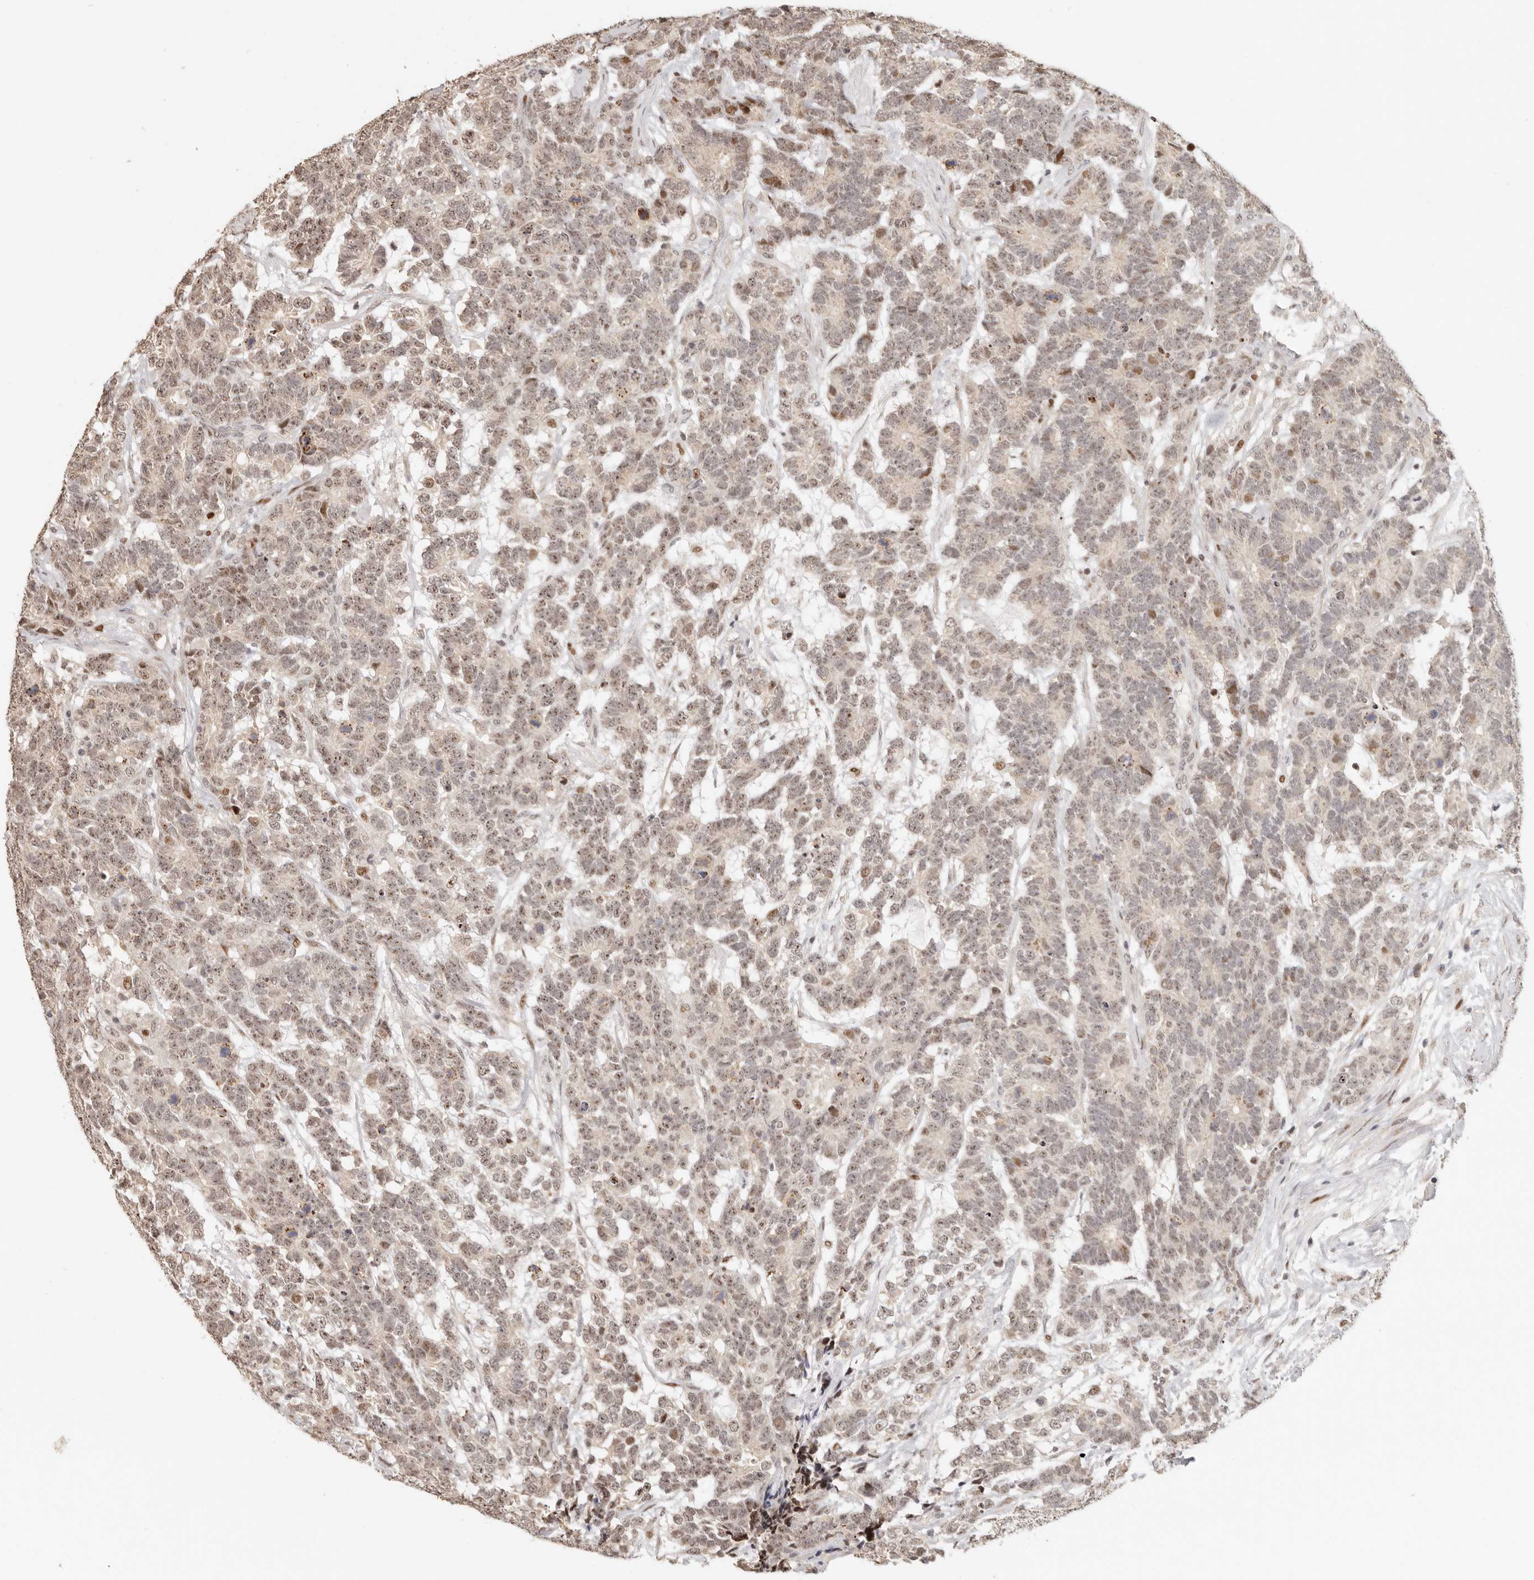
{"staining": {"intensity": "weak", "quantity": ">75%", "location": "nuclear"}, "tissue": "testis cancer", "cell_type": "Tumor cells", "image_type": "cancer", "snomed": [{"axis": "morphology", "description": "Carcinoma, Embryonal, NOS"}, {"axis": "topography", "description": "Testis"}], "caption": "Testis embryonal carcinoma stained with DAB IHC reveals low levels of weak nuclear positivity in about >75% of tumor cells.", "gene": "GPBP1L1", "patient": {"sex": "male", "age": 26}}